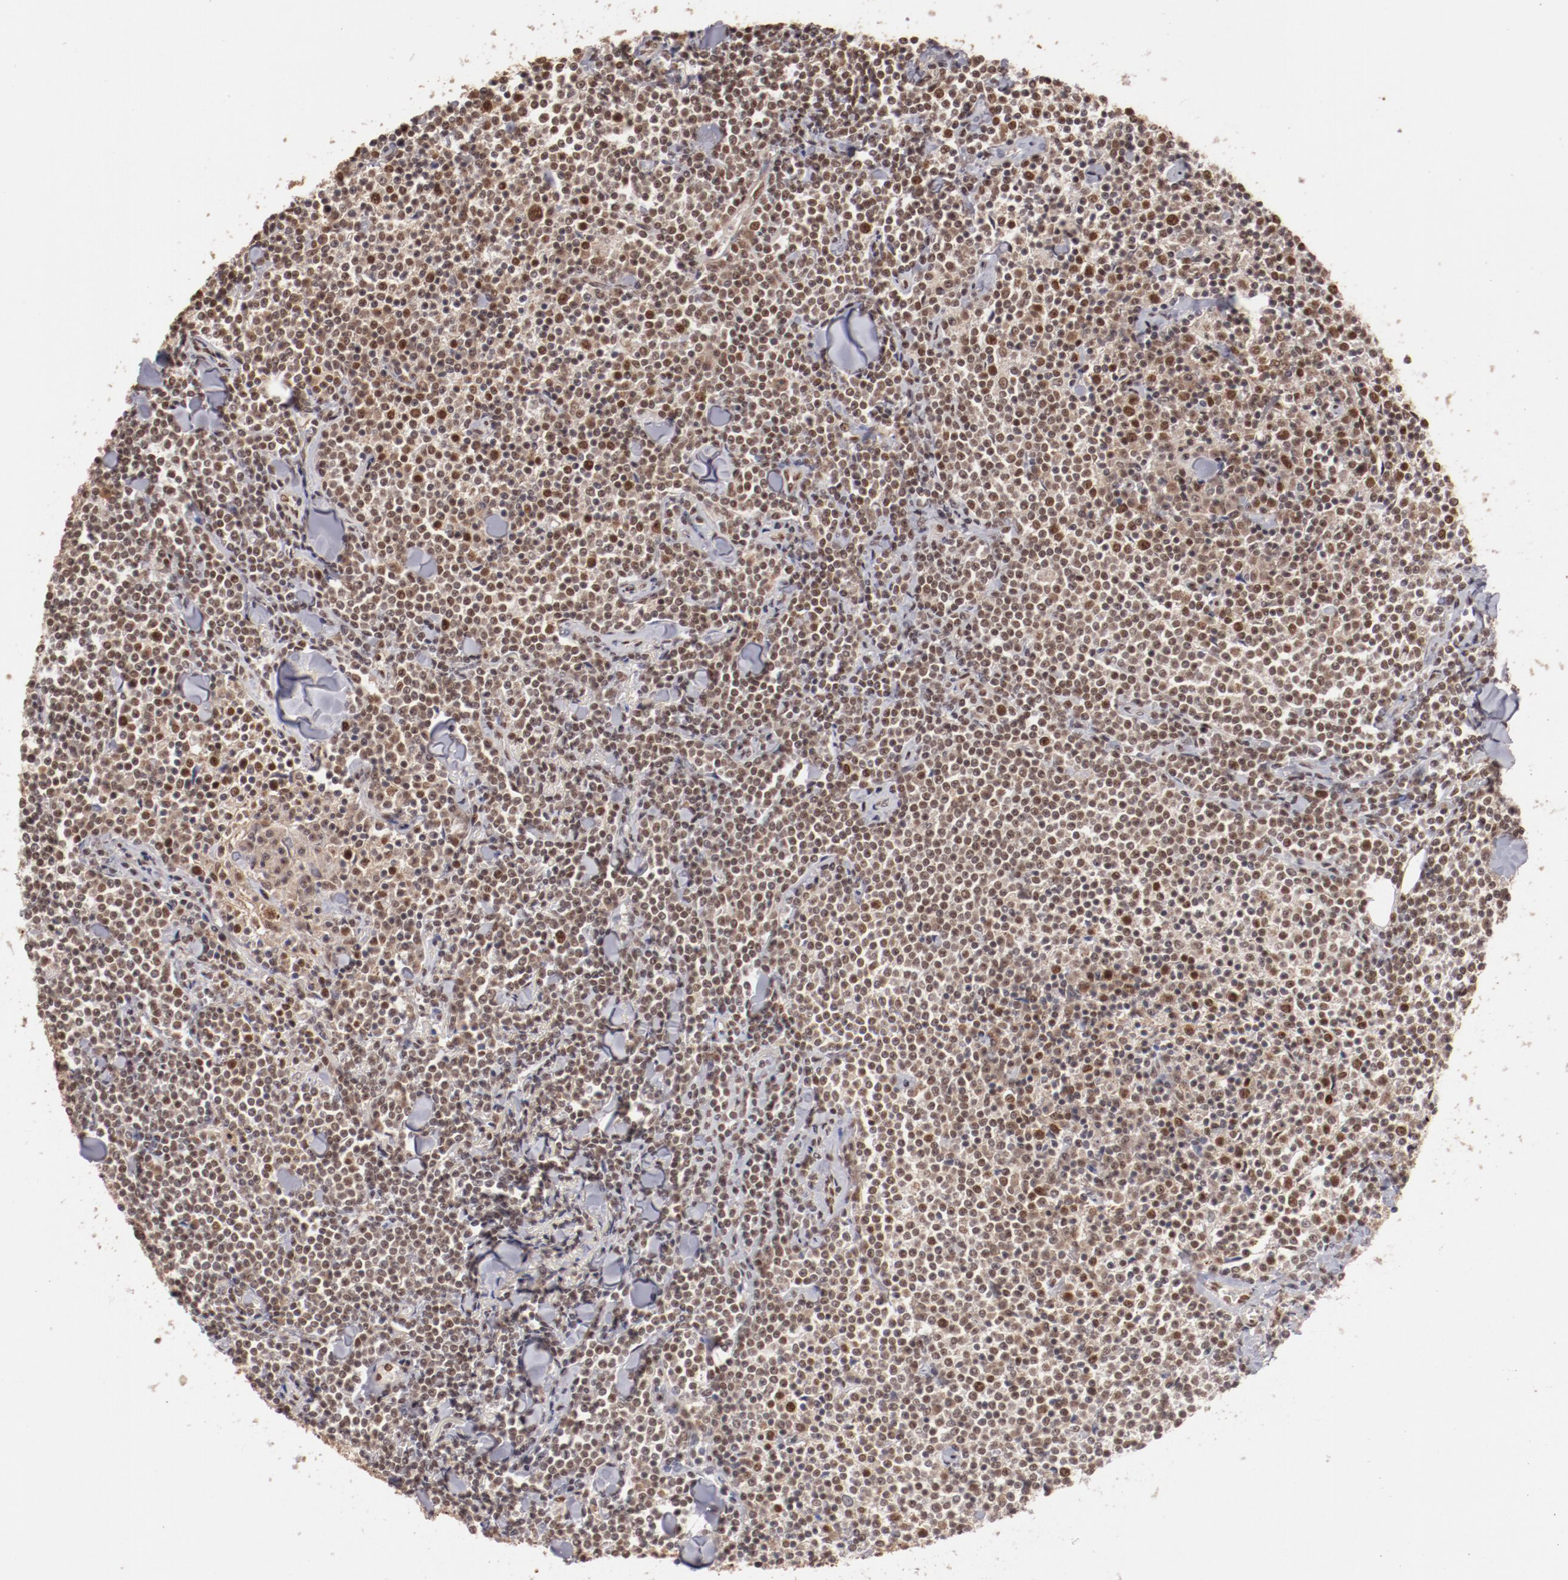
{"staining": {"intensity": "moderate", "quantity": ">75%", "location": "nuclear"}, "tissue": "lymphoma", "cell_type": "Tumor cells", "image_type": "cancer", "snomed": [{"axis": "morphology", "description": "Malignant lymphoma, non-Hodgkin's type, Low grade"}, {"axis": "topography", "description": "Soft tissue"}], "caption": "The photomicrograph shows immunohistochemical staining of lymphoma. There is moderate nuclear staining is appreciated in approximately >75% of tumor cells.", "gene": "CLOCK", "patient": {"sex": "male", "age": 92}}